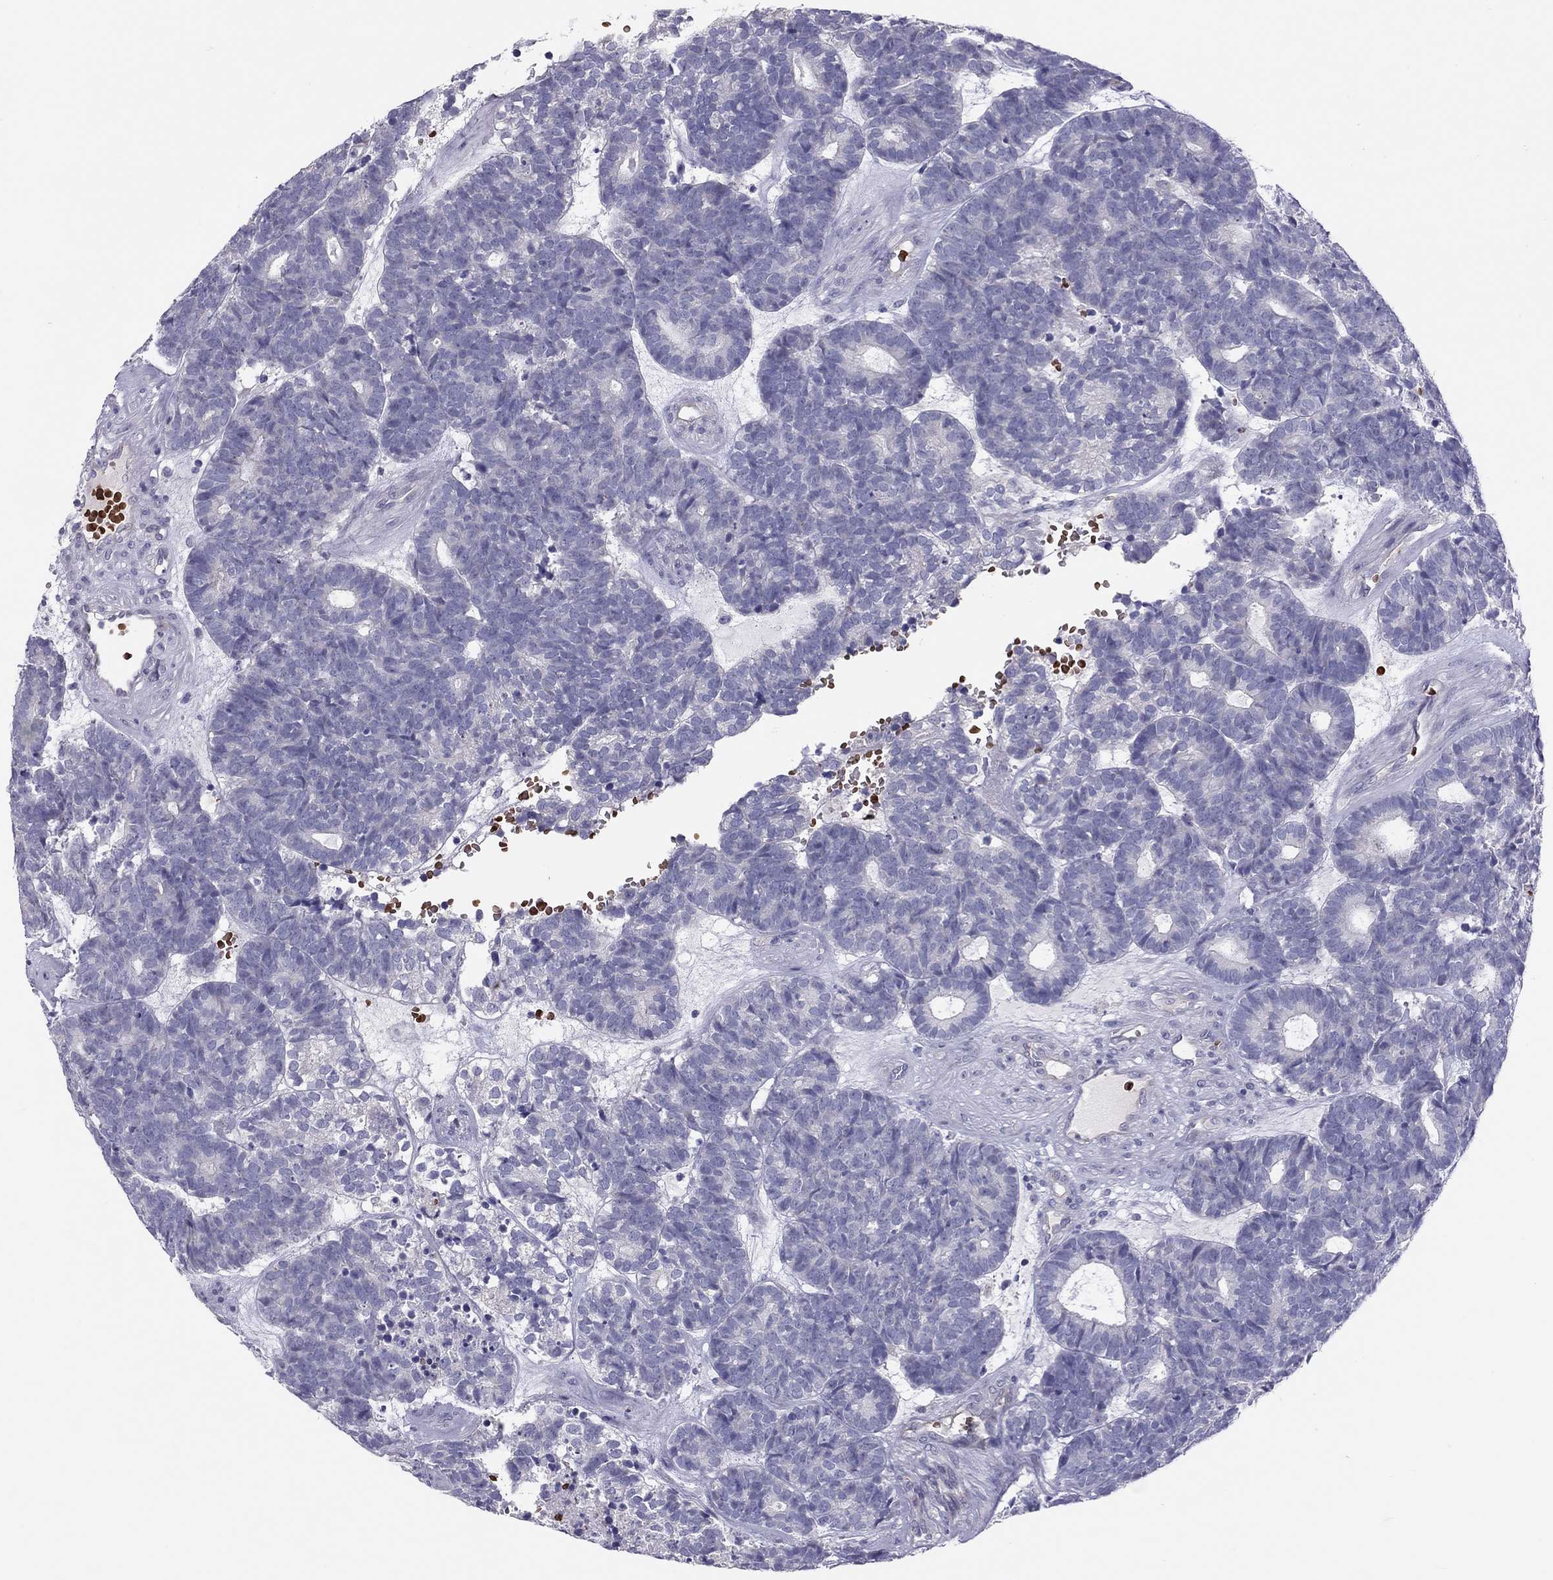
{"staining": {"intensity": "negative", "quantity": "none", "location": "none"}, "tissue": "head and neck cancer", "cell_type": "Tumor cells", "image_type": "cancer", "snomed": [{"axis": "morphology", "description": "Adenocarcinoma, NOS"}, {"axis": "topography", "description": "Head-Neck"}], "caption": "High power microscopy histopathology image of an immunohistochemistry photomicrograph of head and neck cancer (adenocarcinoma), revealing no significant positivity in tumor cells.", "gene": "FRMD1", "patient": {"sex": "female", "age": 81}}